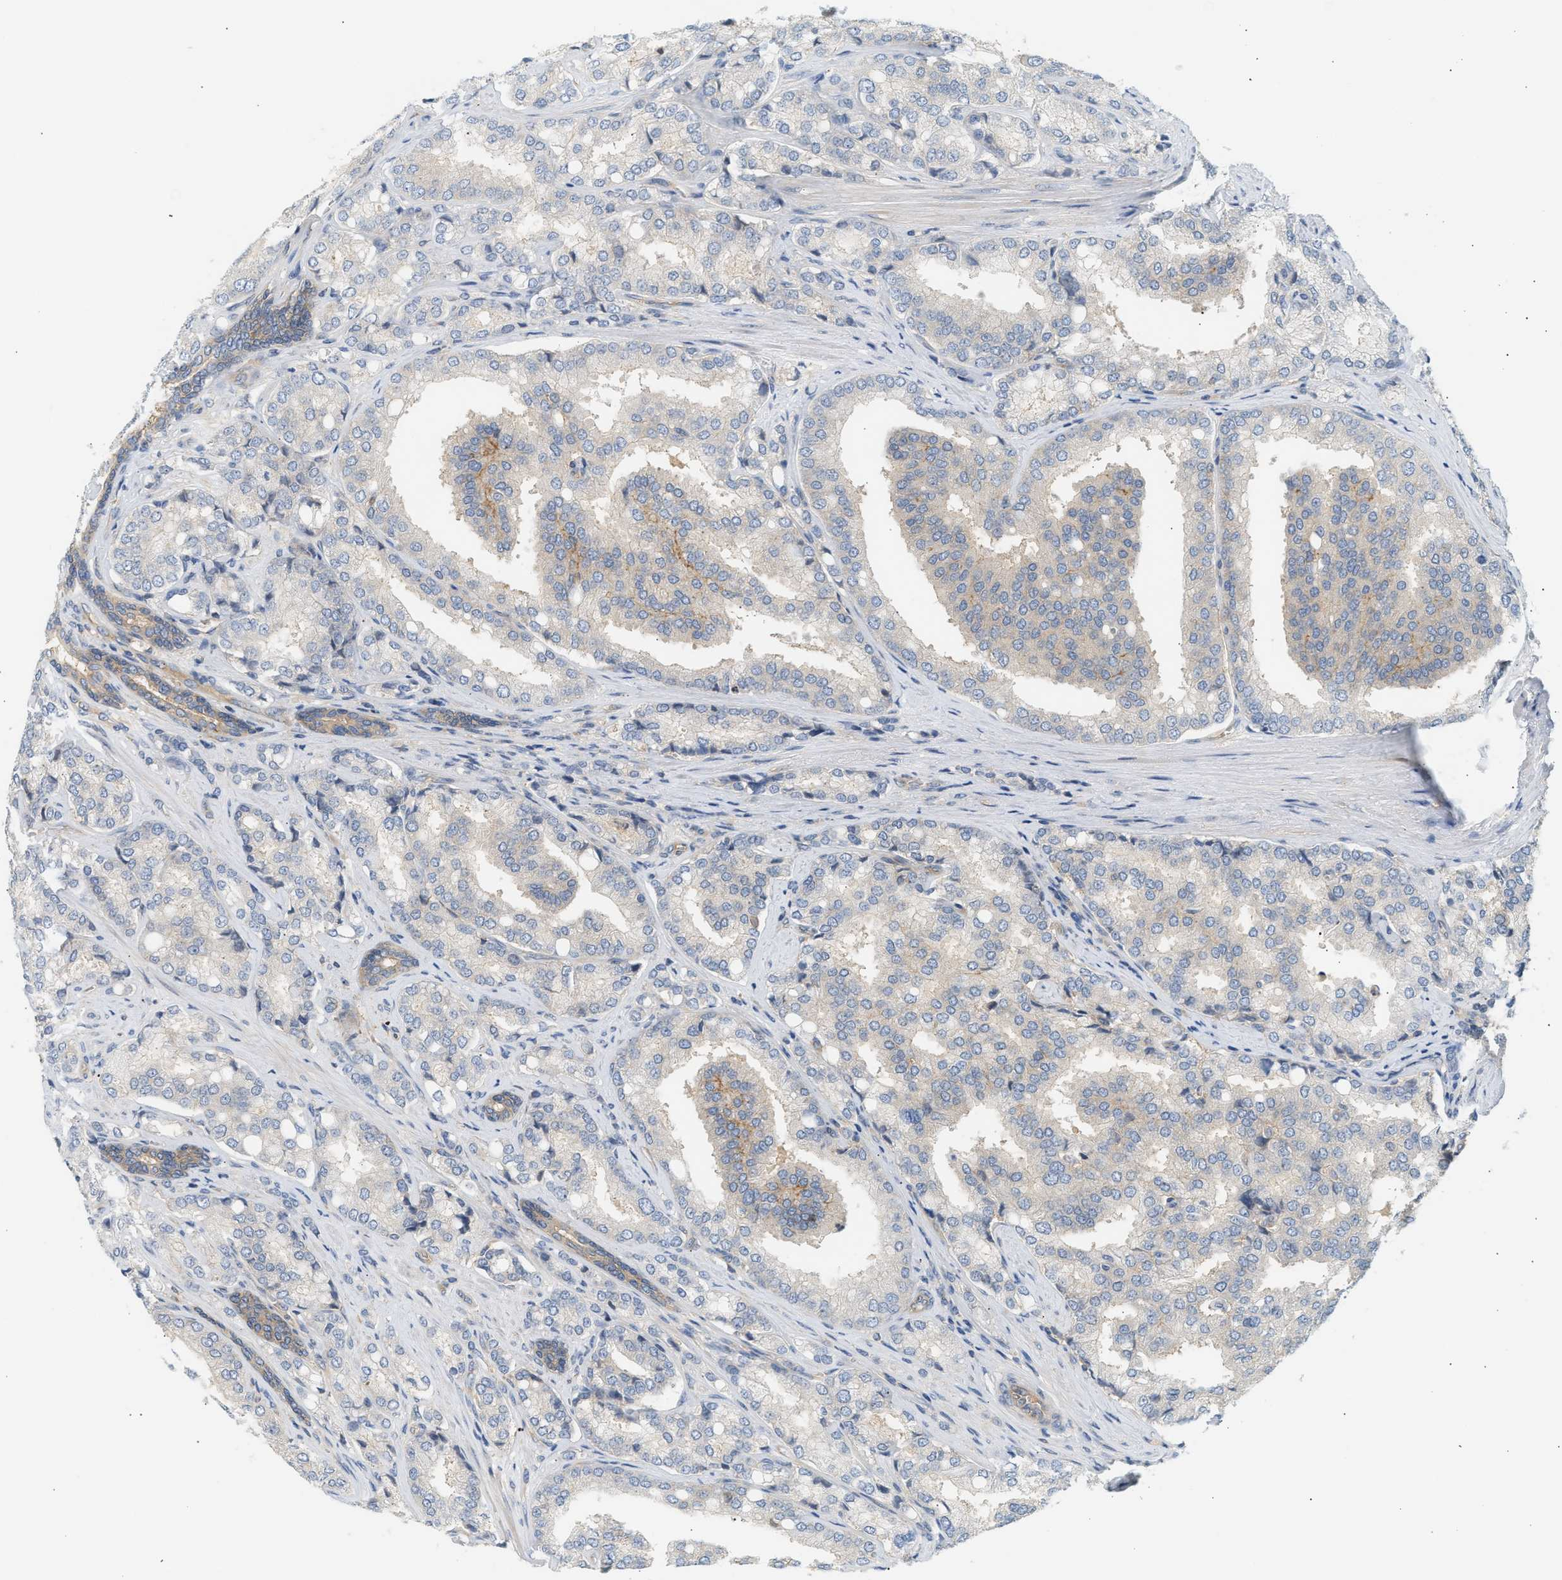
{"staining": {"intensity": "moderate", "quantity": "<25%", "location": "cytoplasmic/membranous"}, "tissue": "prostate cancer", "cell_type": "Tumor cells", "image_type": "cancer", "snomed": [{"axis": "morphology", "description": "Adenocarcinoma, High grade"}, {"axis": "topography", "description": "Prostate"}], "caption": "Protein expression by immunohistochemistry demonstrates moderate cytoplasmic/membranous positivity in about <25% of tumor cells in adenocarcinoma (high-grade) (prostate). Nuclei are stained in blue.", "gene": "PAFAH1B1", "patient": {"sex": "male", "age": 50}}